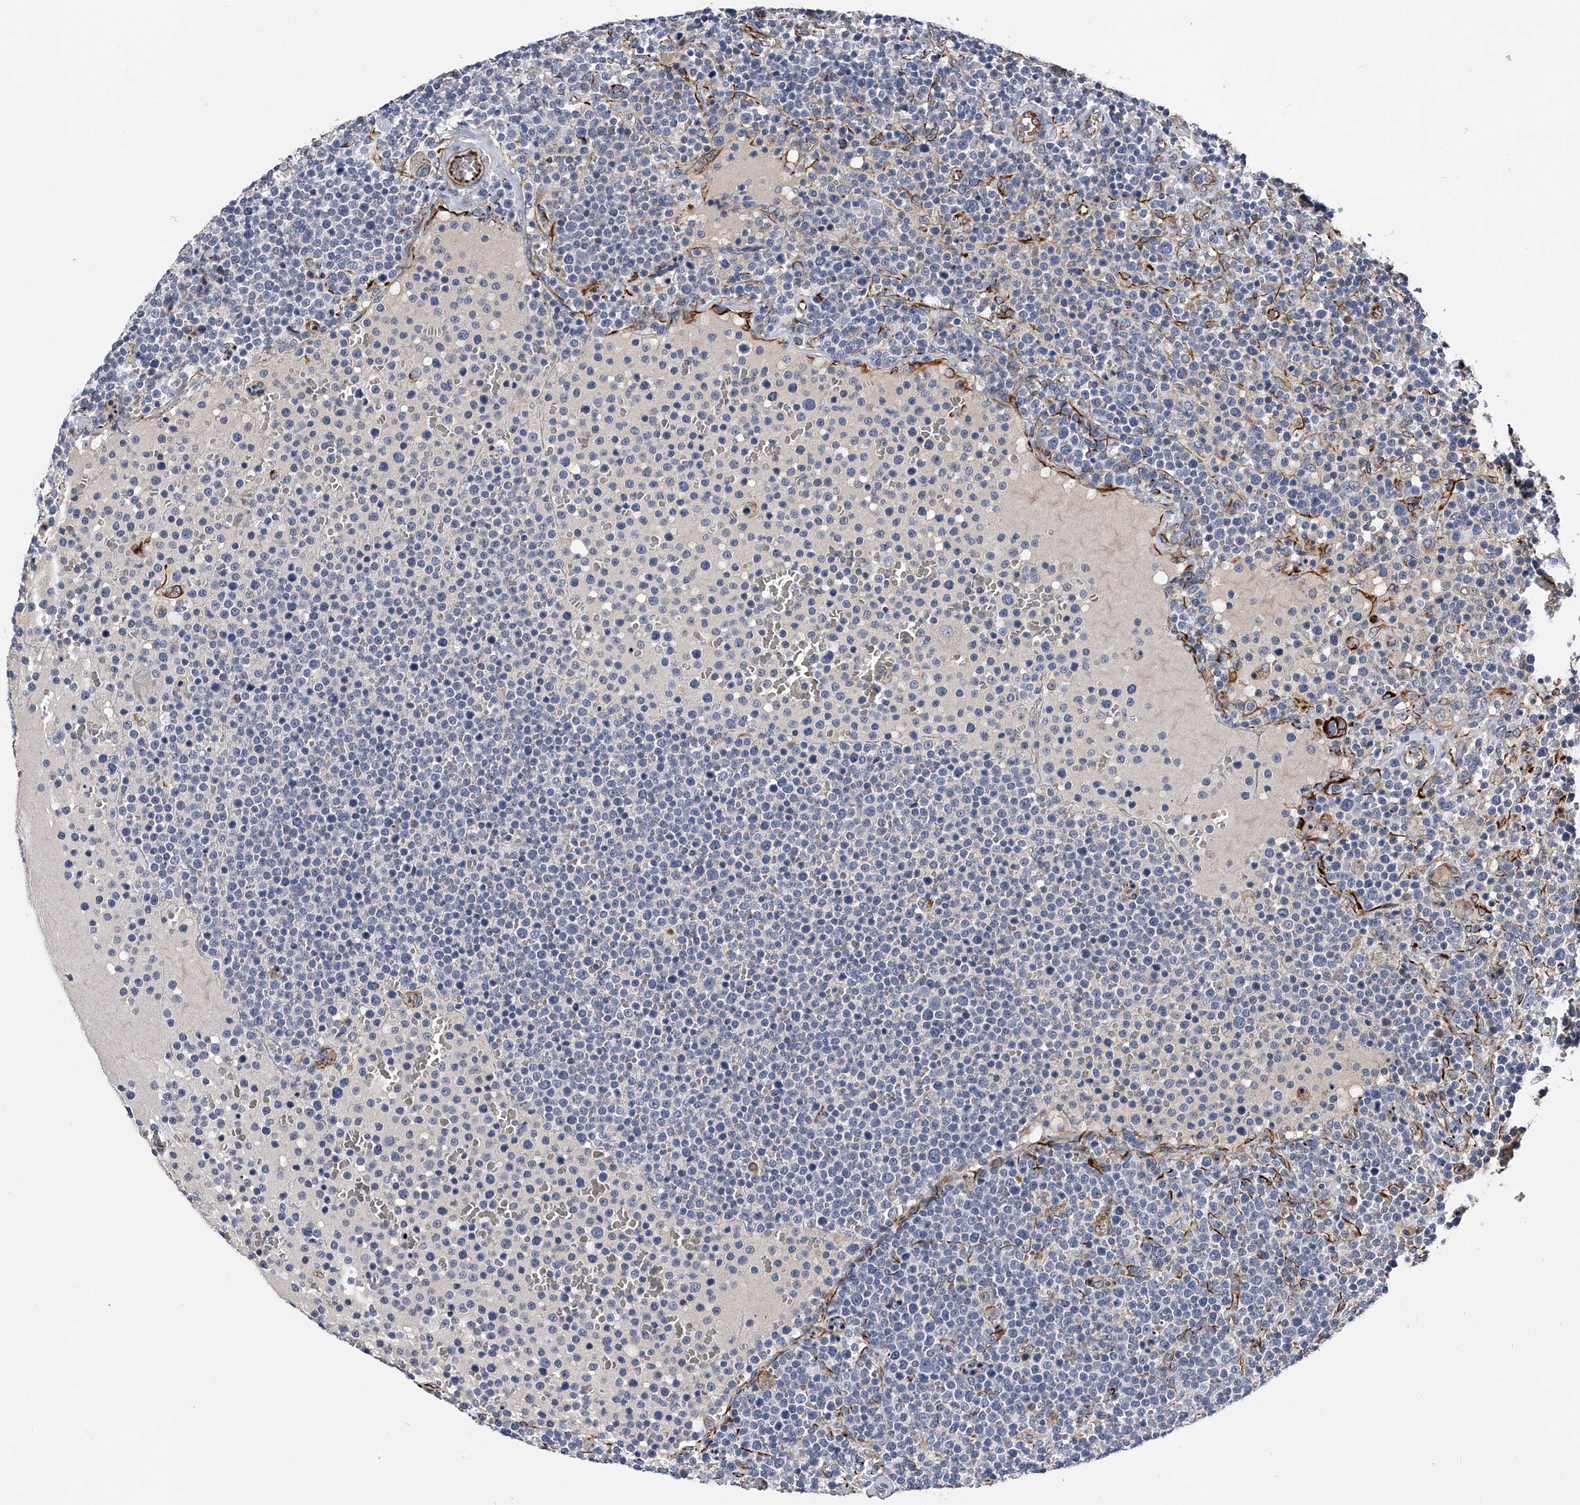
{"staining": {"intensity": "negative", "quantity": "none", "location": "none"}, "tissue": "lymphoma", "cell_type": "Tumor cells", "image_type": "cancer", "snomed": [{"axis": "morphology", "description": "Malignant lymphoma, non-Hodgkin's type, High grade"}, {"axis": "topography", "description": "Lymph node"}], "caption": "DAB immunohistochemical staining of lymphoma displays no significant staining in tumor cells. (Brightfield microscopy of DAB (3,3'-diaminobenzidine) IHC at high magnification).", "gene": "EFCAB7", "patient": {"sex": "male", "age": 61}}